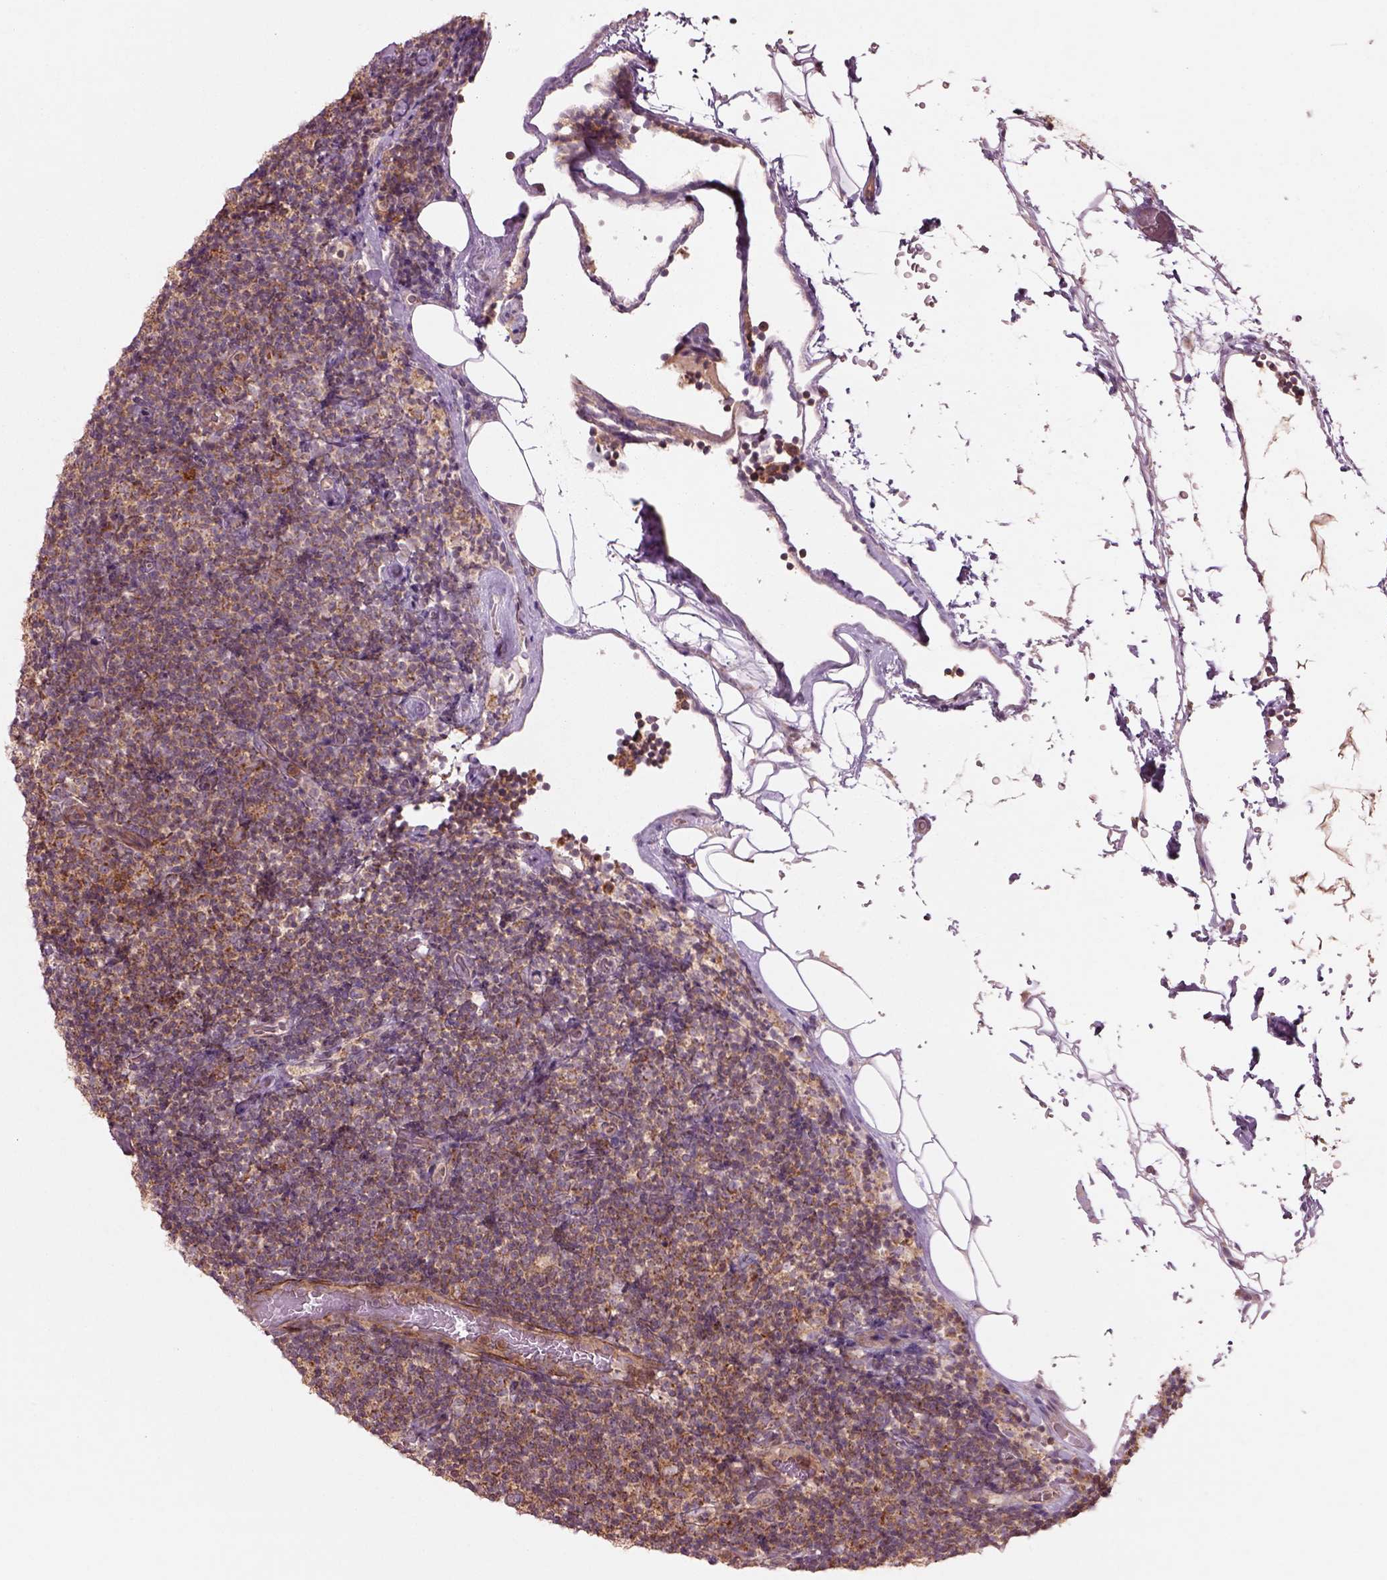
{"staining": {"intensity": "weak", "quantity": "25%-75%", "location": "cytoplasmic/membranous"}, "tissue": "lymphoma", "cell_type": "Tumor cells", "image_type": "cancer", "snomed": [{"axis": "morphology", "description": "Malignant lymphoma, non-Hodgkin's type, Low grade"}, {"axis": "topography", "description": "Lymph node"}], "caption": "Tumor cells show low levels of weak cytoplasmic/membranous staining in approximately 25%-75% of cells in lymphoma.", "gene": "SLC25A5", "patient": {"sex": "male", "age": 81}}